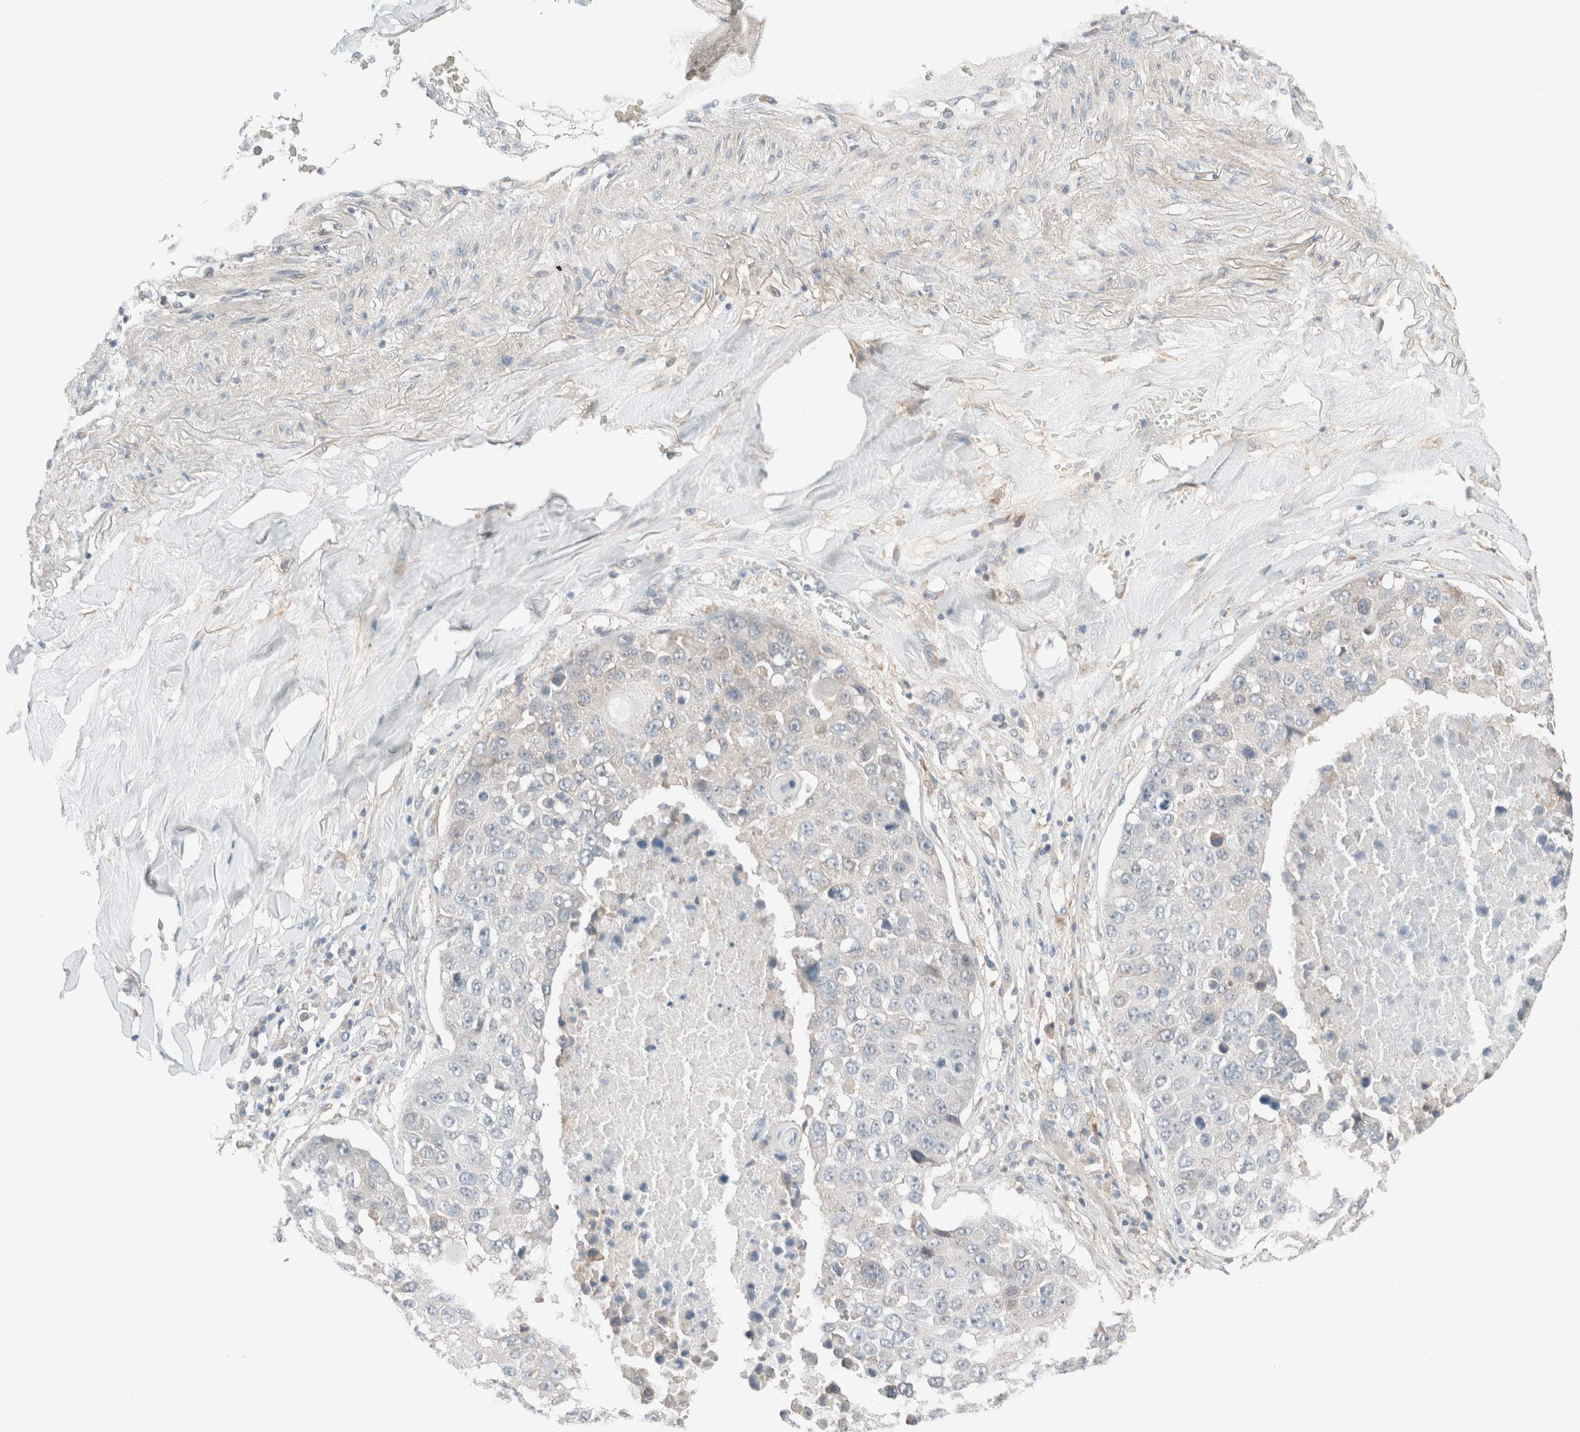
{"staining": {"intensity": "negative", "quantity": "none", "location": "none"}, "tissue": "lung cancer", "cell_type": "Tumor cells", "image_type": "cancer", "snomed": [{"axis": "morphology", "description": "Squamous cell carcinoma, NOS"}, {"axis": "topography", "description": "Lung"}], "caption": "Immunohistochemical staining of lung cancer (squamous cell carcinoma) displays no significant expression in tumor cells. (Stains: DAB (3,3'-diaminobenzidine) IHC with hematoxylin counter stain, Microscopy: brightfield microscopy at high magnification).", "gene": "PCM1", "patient": {"sex": "male", "age": 61}}